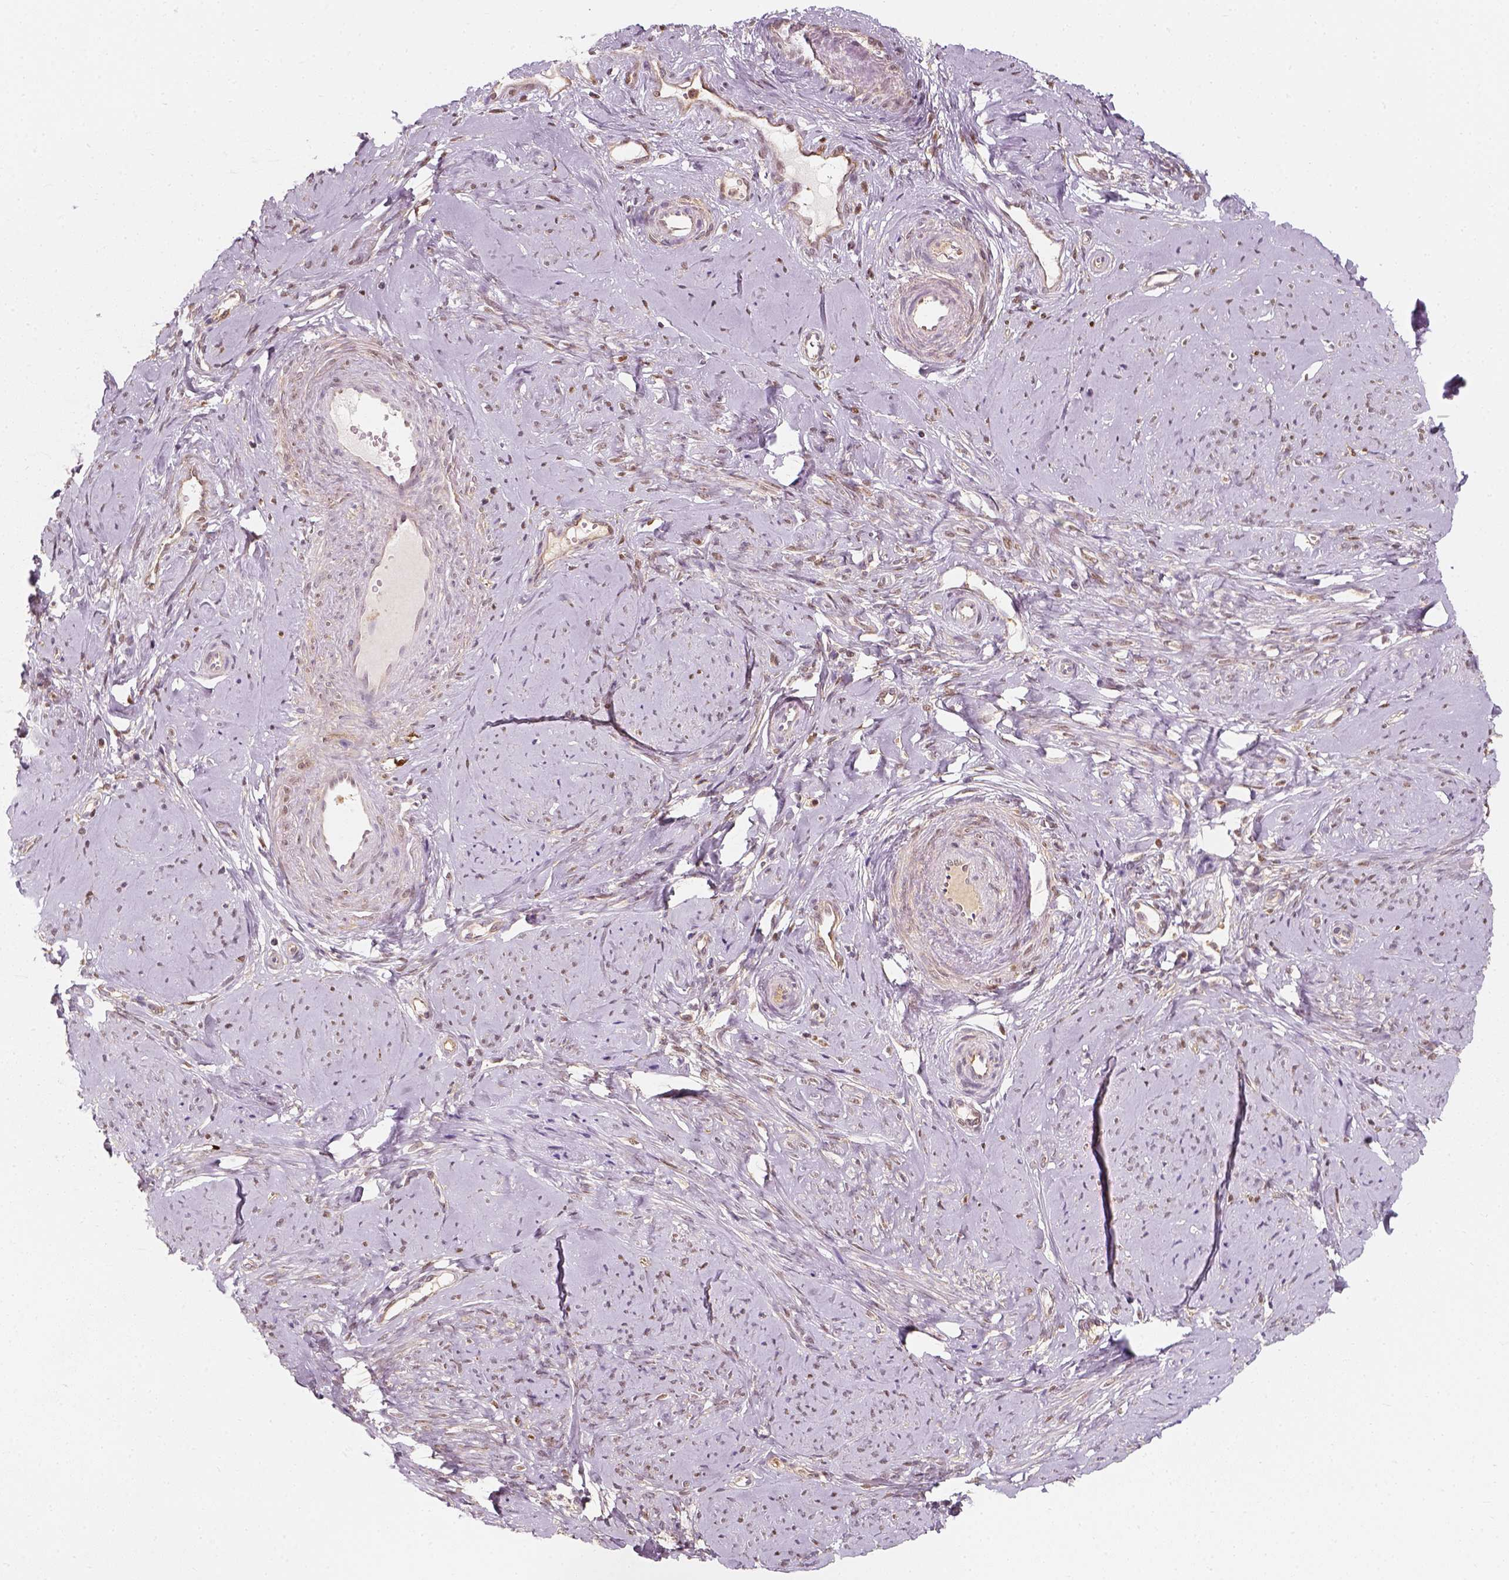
{"staining": {"intensity": "moderate", "quantity": "<25%", "location": "nuclear"}, "tissue": "smooth muscle", "cell_type": "Smooth muscle cells", "image_type": "normal", "snomed": [{"axis": "morphology", "description": "Normal tissue, NOS"}, {"axis": "topography", "description": "Smooth muscle"}], "caption": "Benign smooth muscle was stained to show a protein in brown. There is low levels of moderate nuclear expression in about <25% of smooth muscle cells. The staining was performed using DAB, with brown indicating positive protein expression. Nuclei are stained blue with hematoxylin.", "gene": "SQSTM1", "patient": {"sex": "female", "age": 48}}